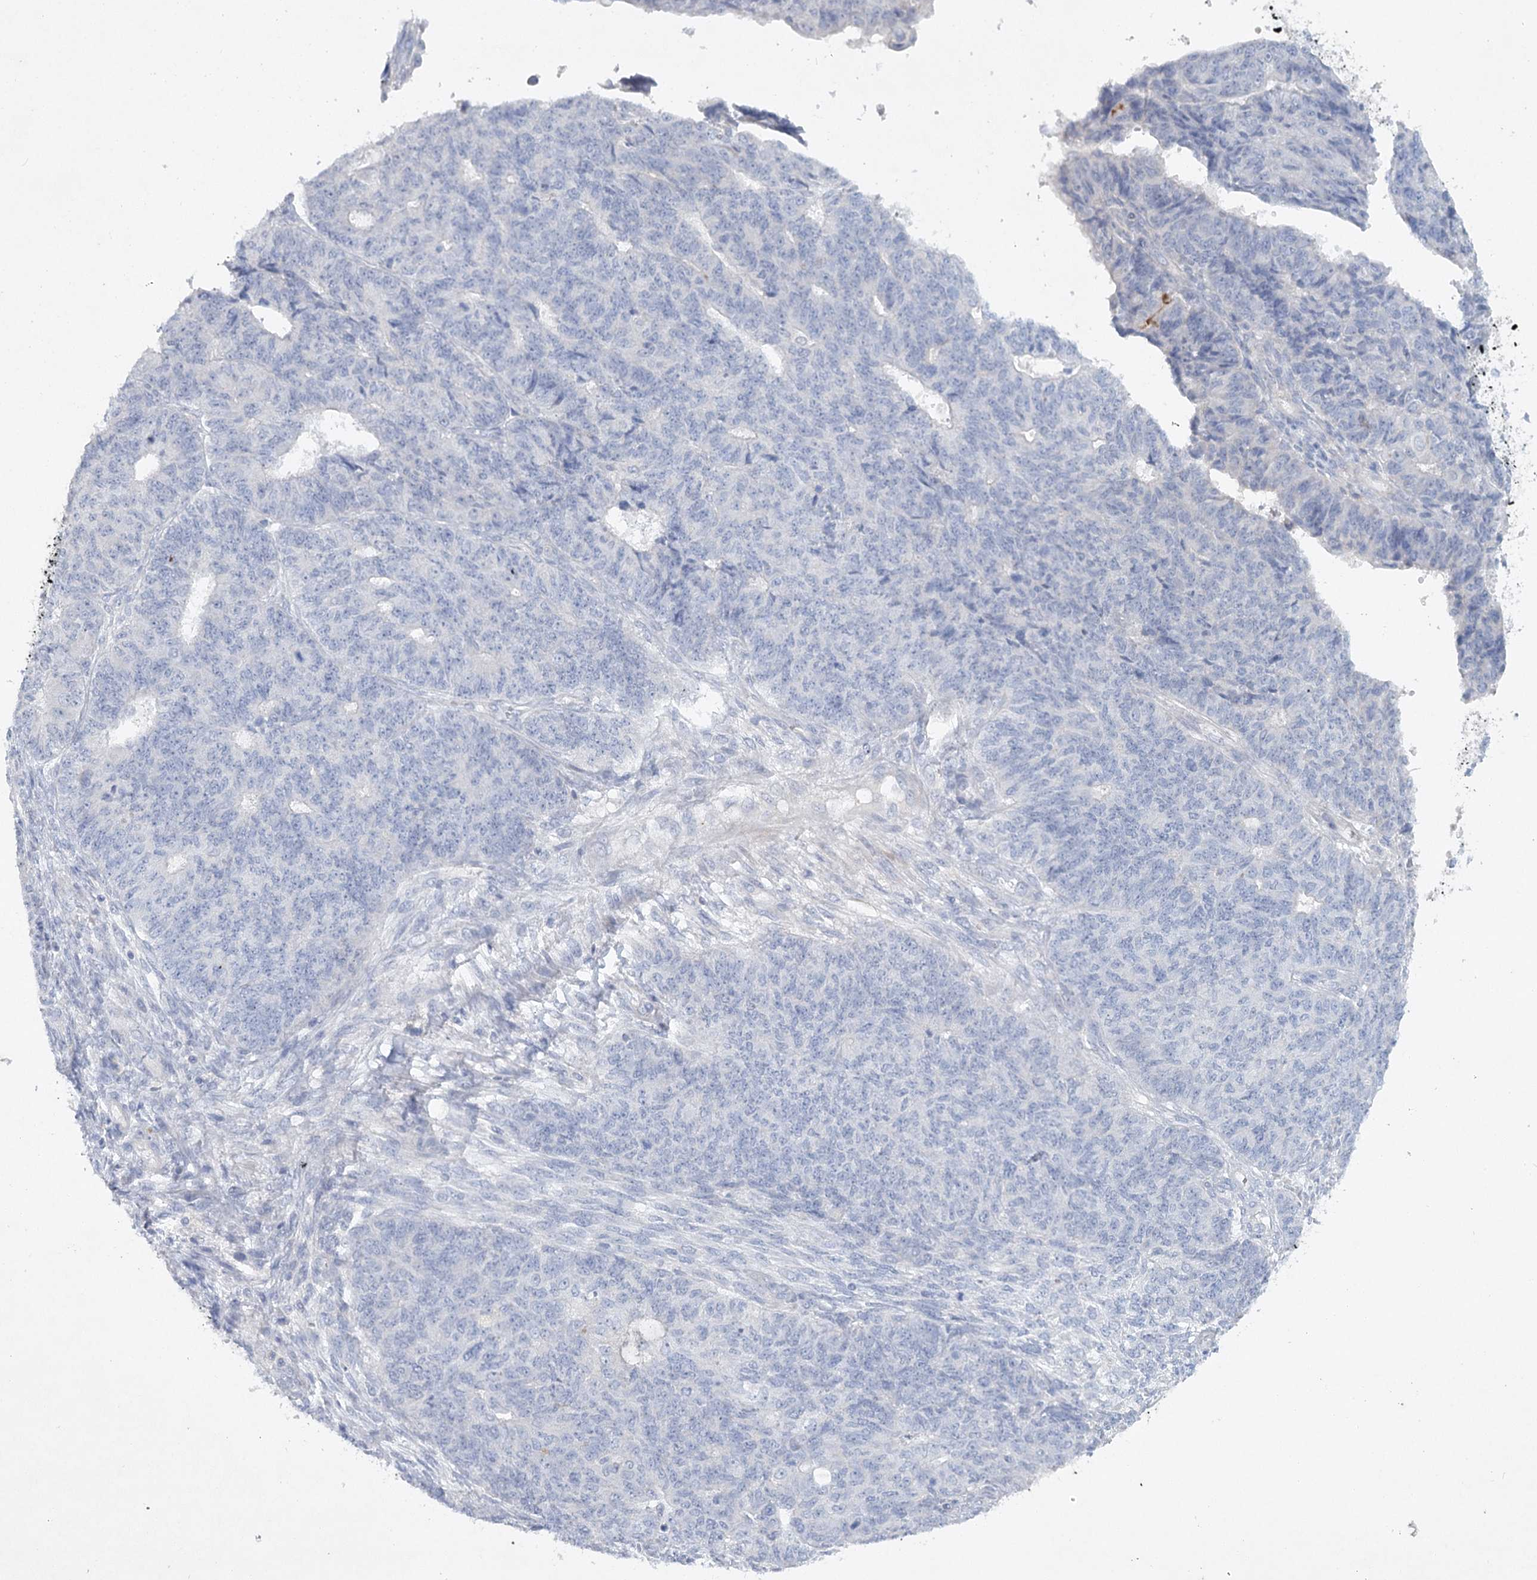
{"staining": {"intensity": "negative", "quantity": "none", "location": "none"}, "tissue": "endometrial cancer", "cell_type": "Tumor cells", "image_type": "cancer", "snomed": [{"axis": "morphology", "description": "Adenocarcinoma, NOS"}, {"axis": "topography", "description": "Endometrium"}], "caption": "DAB immunohistochemical staining of human endometrial cancer (adenocarcinoma) exhibits no significant staining in tumor cells.", "gene": "MAP3K13", "patient": {"sex": "female", "age": 32}}